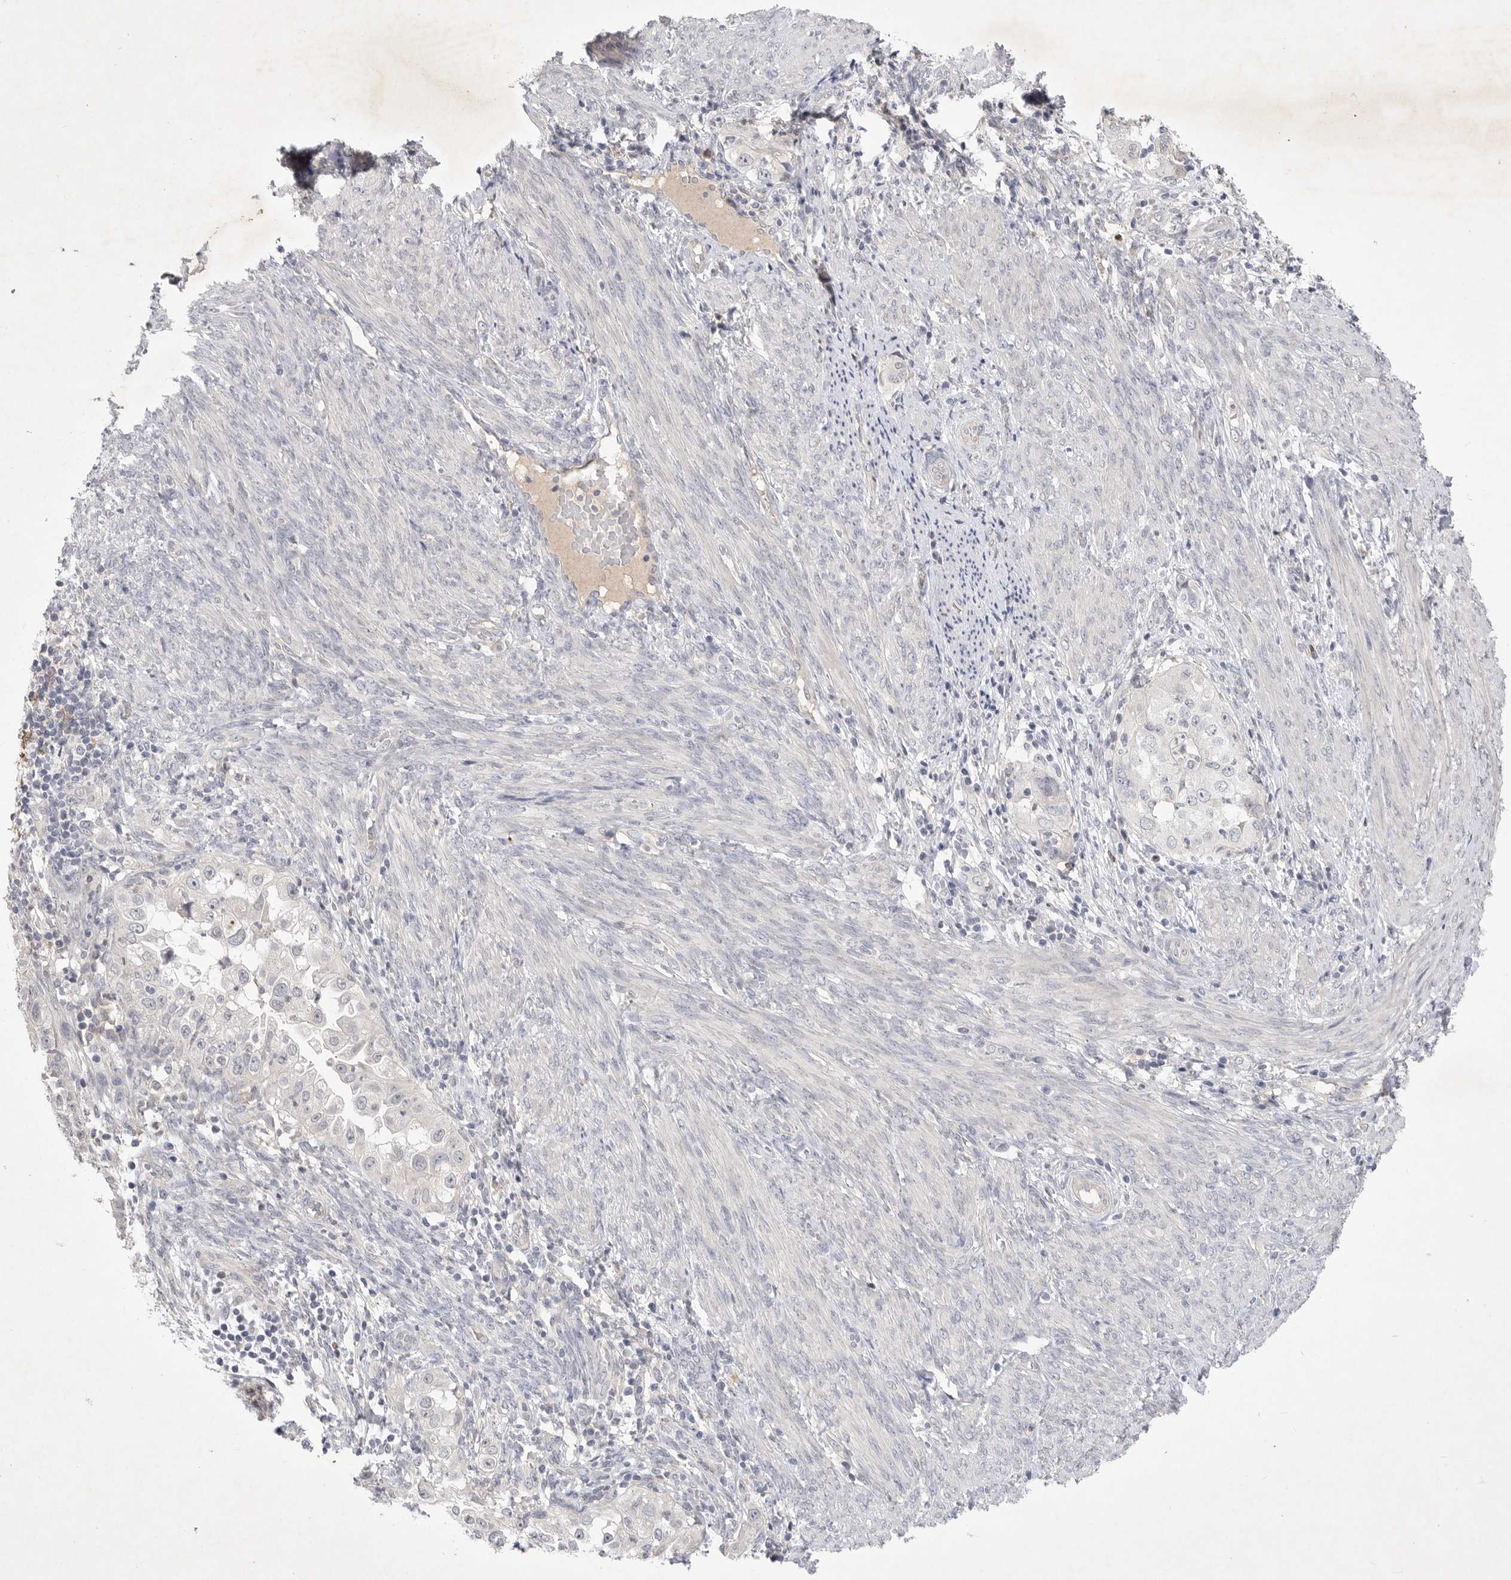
{"staining": {"intensity": "negative", "quantity": "none", "location": "none"}, "tissue": "endometrial cancer", "cell_type": "Tumor cells", "image_type": "cancer", "snomed": [{"axis": "morphology", "description": "Adenocarcinoma, NOS"}, {"axis": "topography", "description": "Endometrium"}], "caption": "This is an immunohistochemistry photomicrograph of human endometrial adenocarcinoma. There is no positivity in tumor cells.", "gene": "ITGAD", "patient": {"sex": "female", "age": 85}}